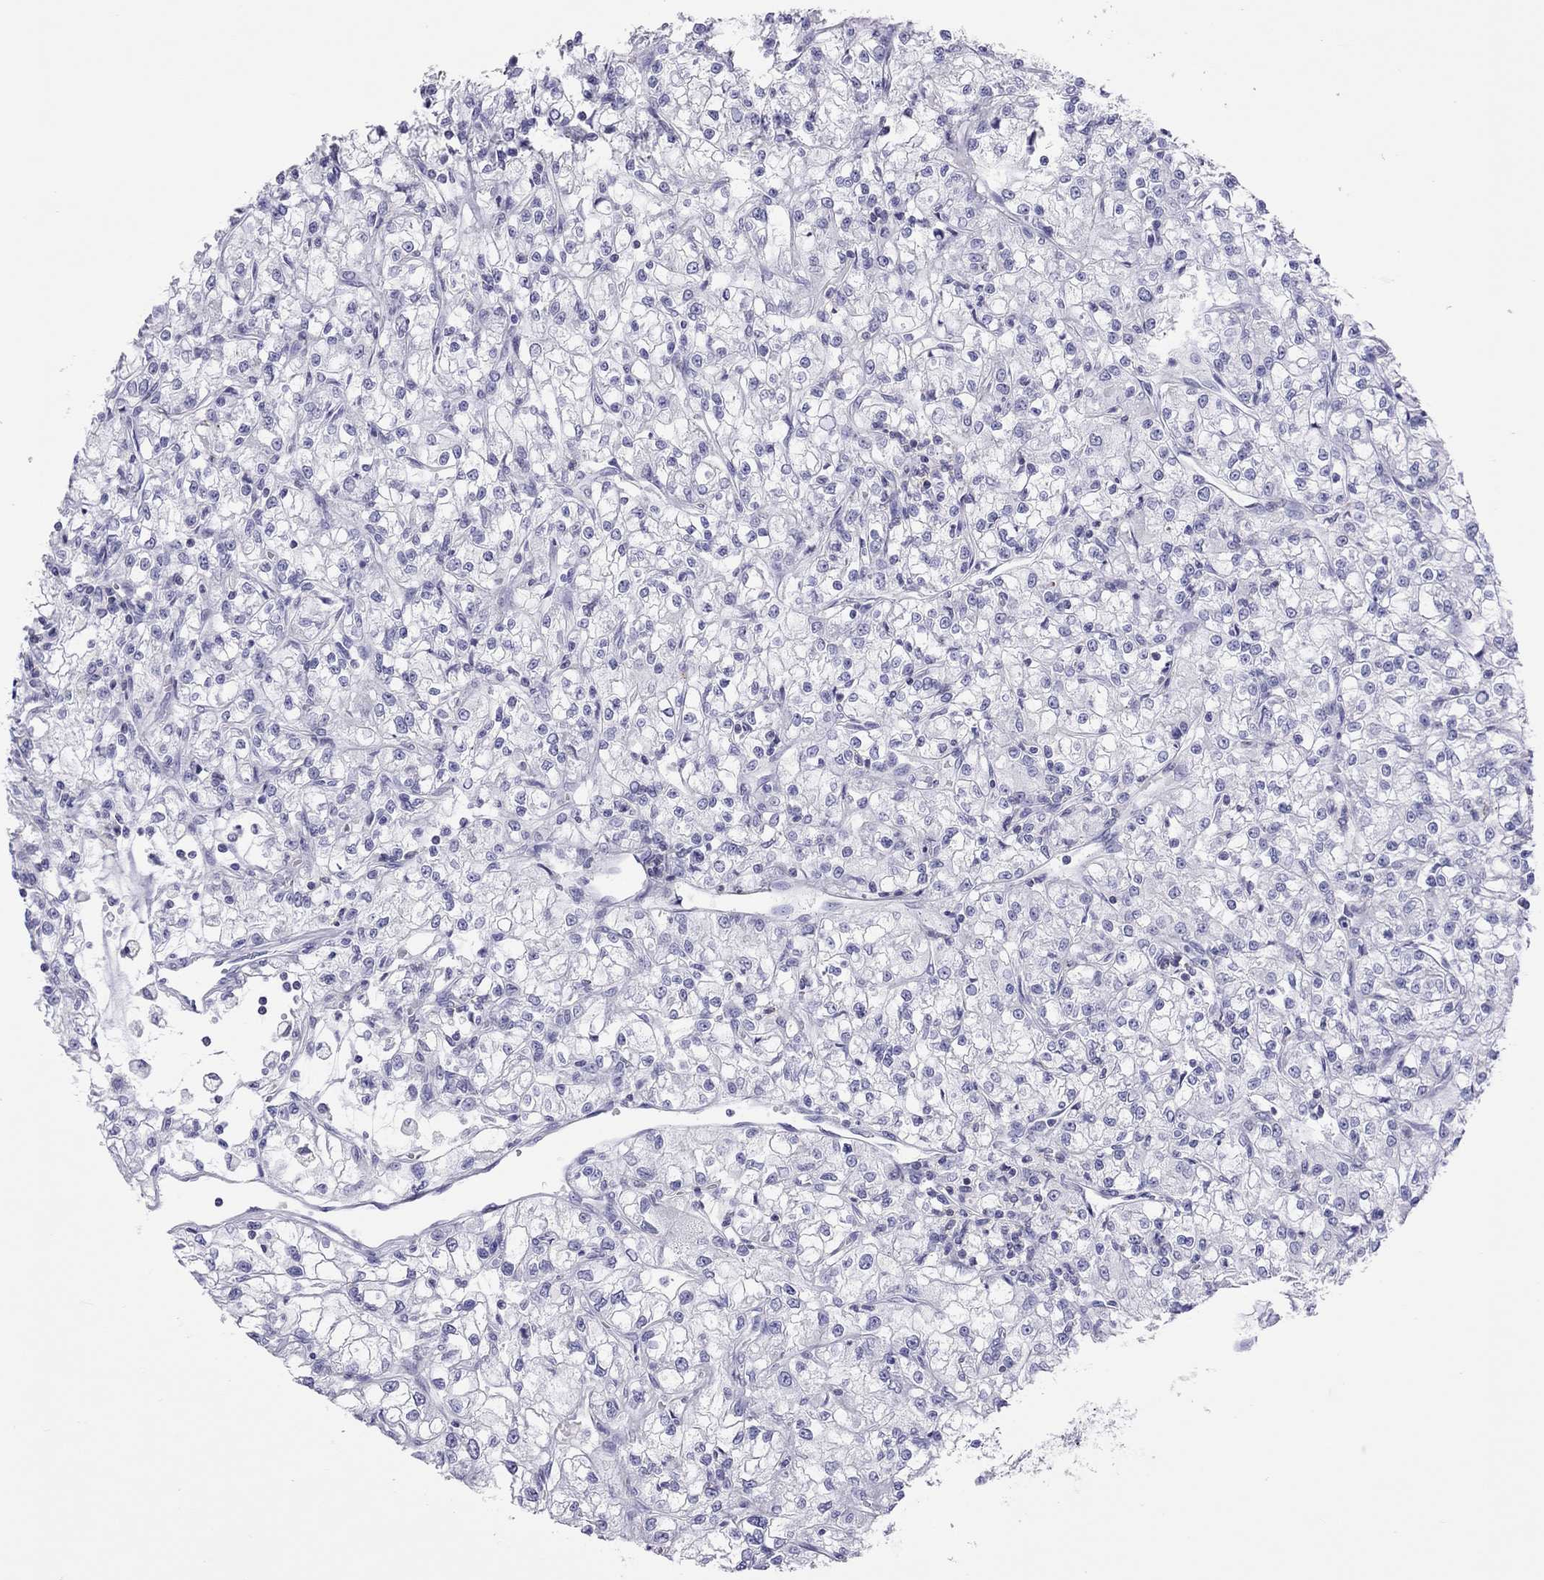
{"staining": {"intensity": "negative", "quantity": "none", "location": "none"}, "tissue": "renal cancer", "cell_type": "Tumor cells", "image_type": "cancer", "snomed": [{"axis": "morphology", "description": "Adenocarcinoma, NOS"}, {"axis": "topography", "description": "Kidney"}], "caption": "There is no significant positivity in tumor cells of renal cancer (adenocarcinoma).", "gene": "STAG3", "patient": {"sex": "female", "age": 59}}